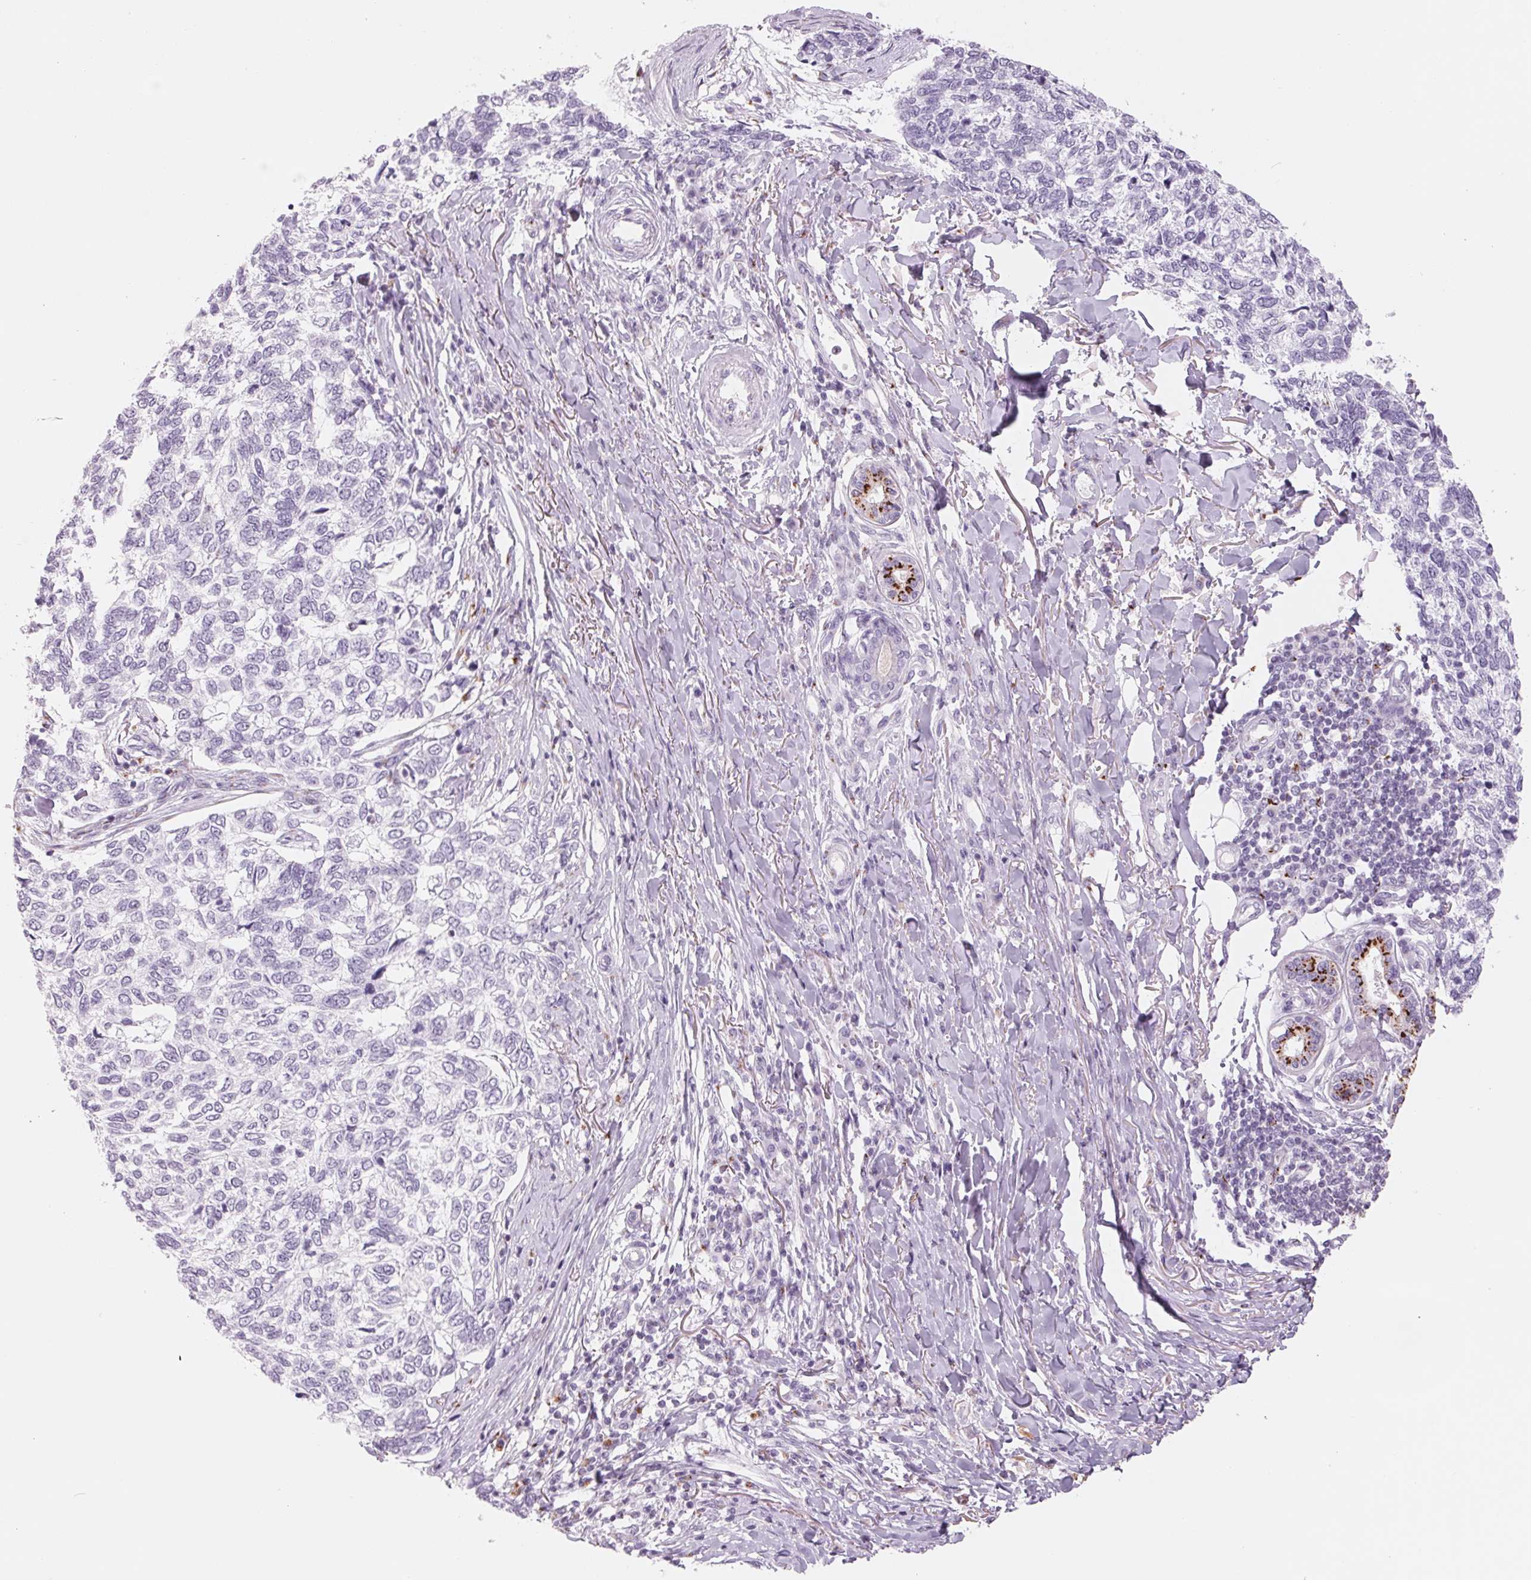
{"staining": {"intensity": "negative", "quantity": "none", "location": "none"}, "tissue": "skin cancer", "cell_type": "Tumor cells", "image_type": "cancer", "snomed": [{"axis": "morphology", "description": "Basal cell carcinoma"}, {"axis": "topography", "description": "Skin"}], "caption": "Image shows no protein positivity in tumor cells of basal cell carcinoma (skin) tissue.", "gene": "GALNT7", "patient": {"sex": "female", "age": 65}}